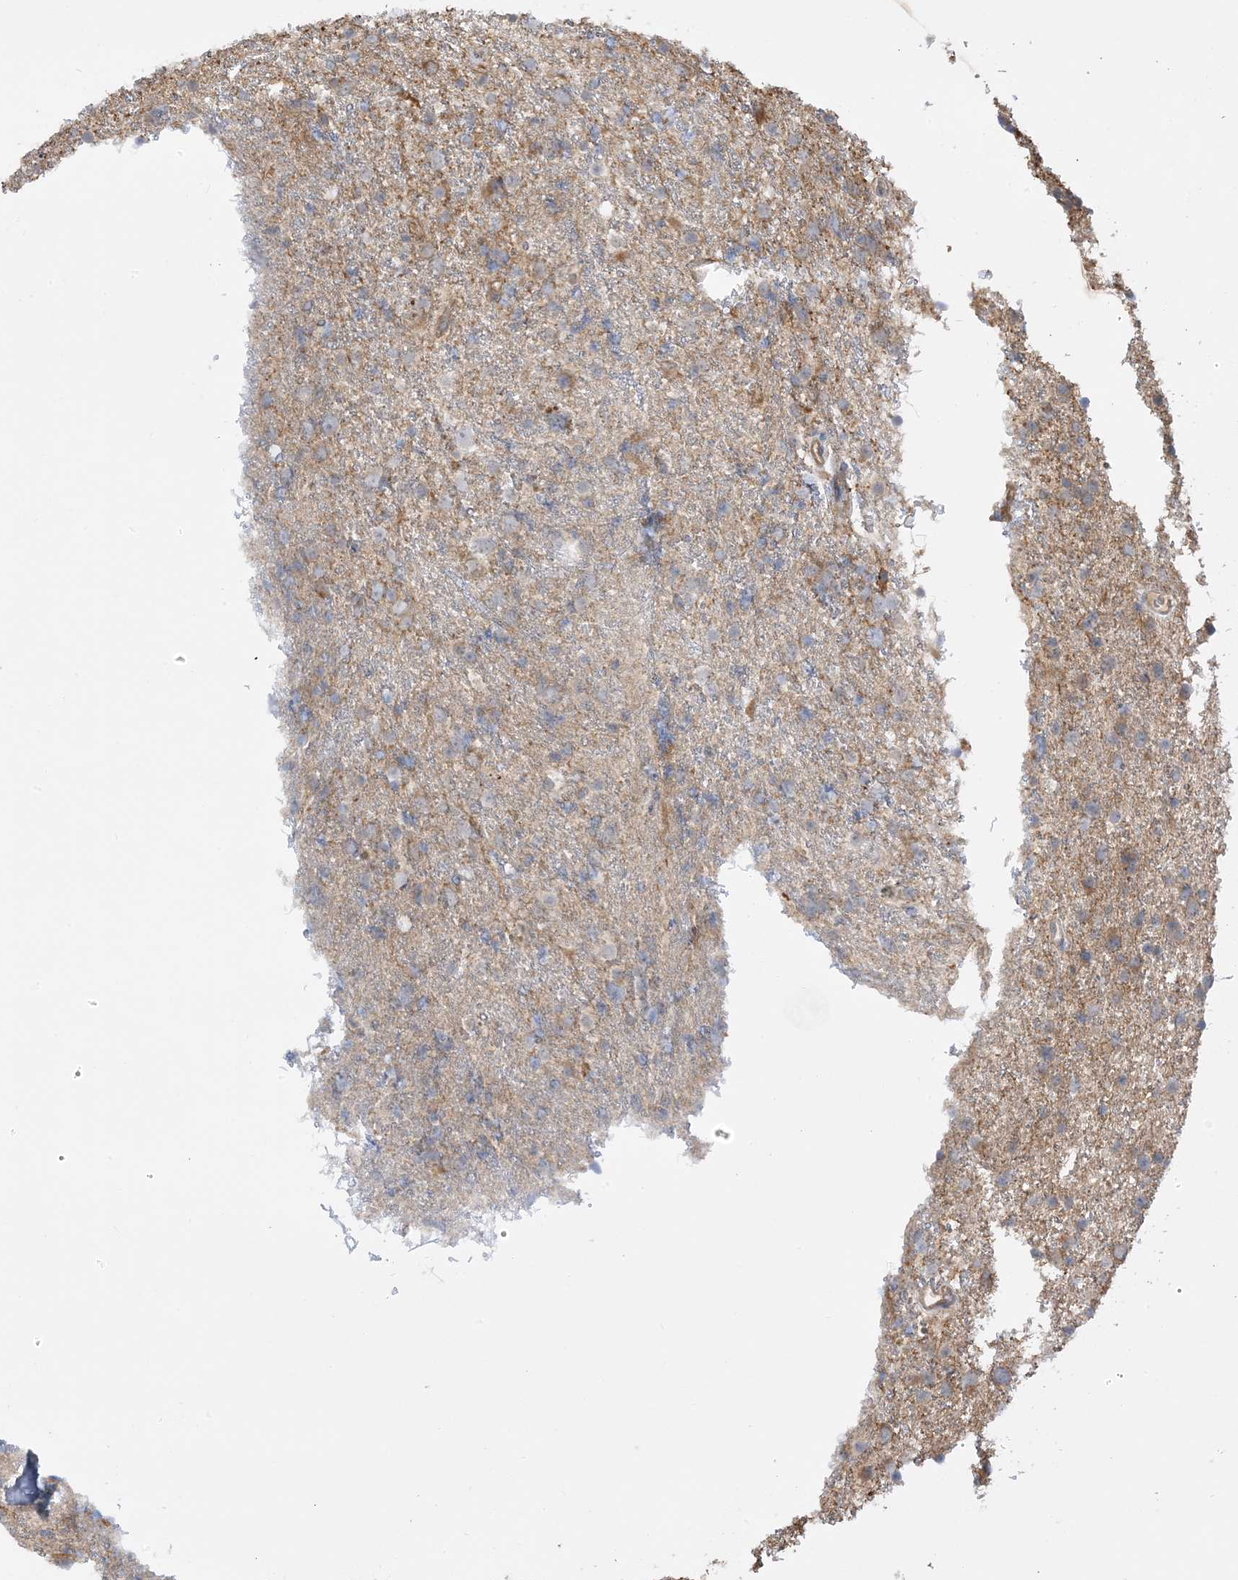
{"staining": {"intensity": "weak", "quantity": "25%-75%", "location": "cytoplasmic/membranous"}, "tissue": "glioma", "cell_type": "Tumor cells", "image_type": "cancer", "snomed": [{"axis": "morphology", "description": "Glioma, malignant, Low grade"}, {"axis": "topography", "description": "Cerebral cortex"}], "caption": "Human glioma stained for a protein (brown) shows weak cytoplasmic/membranous positive positivity in about 25%-75% of tumor cells.", "gene": "WDR26", "patient": {"sex": "female", "age": 39}}